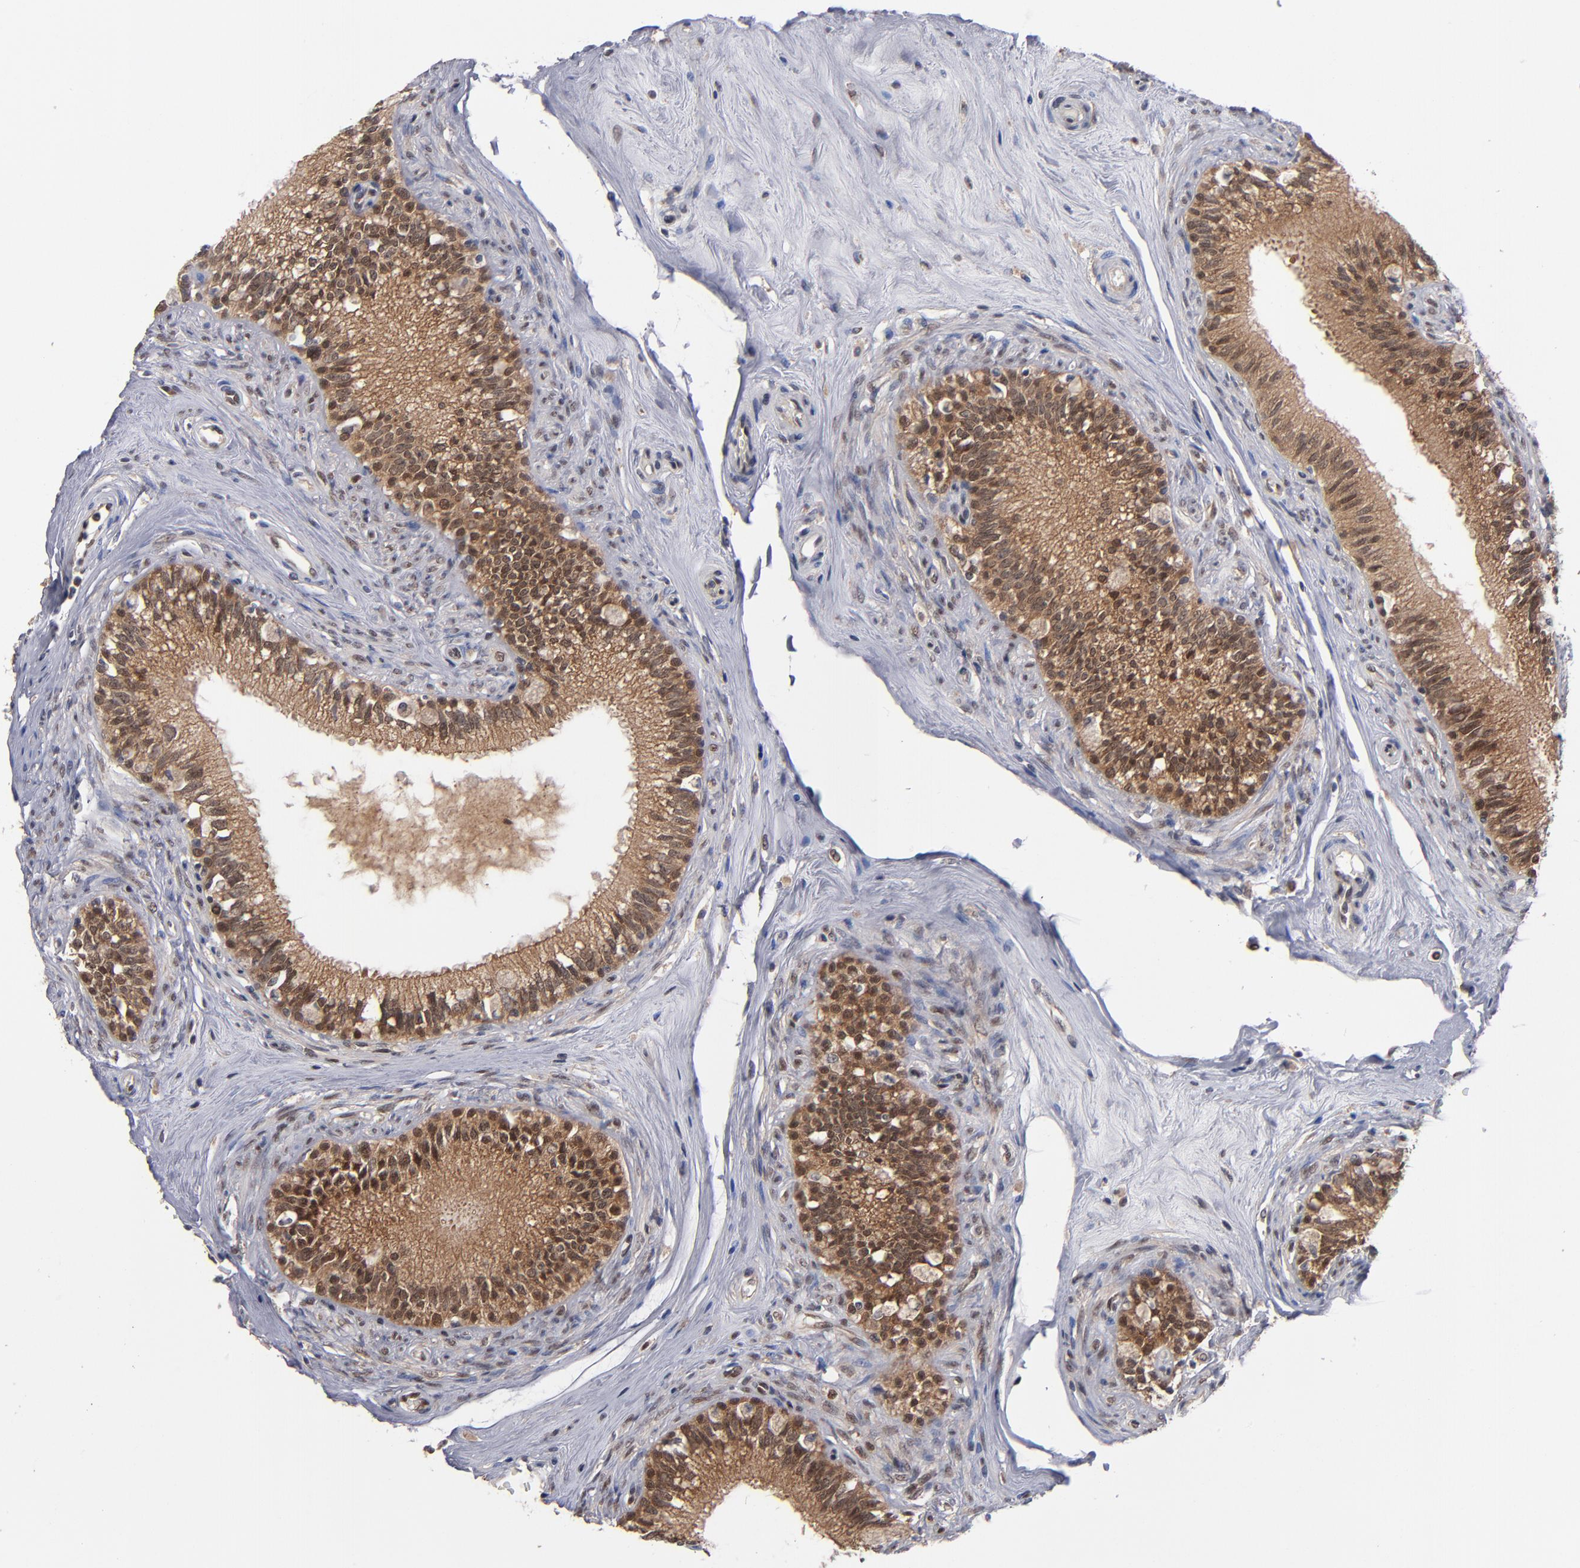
{"staining": {"intensity": "strong", "quantity": ">75%", "location": "cytoplasmic/membranous"}, "tissue": "epididymis", "cell_type": "Glandular cells", "image_type": "normal", "snomed": [{"axis": "morphology", "description": "Normal tissue, NOS"}, {"axis": "morphology", "description": "Inflammation, NOS"}, {"axis": "topography", "description": "Epididymis"}], "caption": "Normal epididymis reveals strong cytoplasmic/membranous expression in approximately >75% of glandular cells.", "gene": "ALG13", "patient": {"sex": "male", "age": 84}}